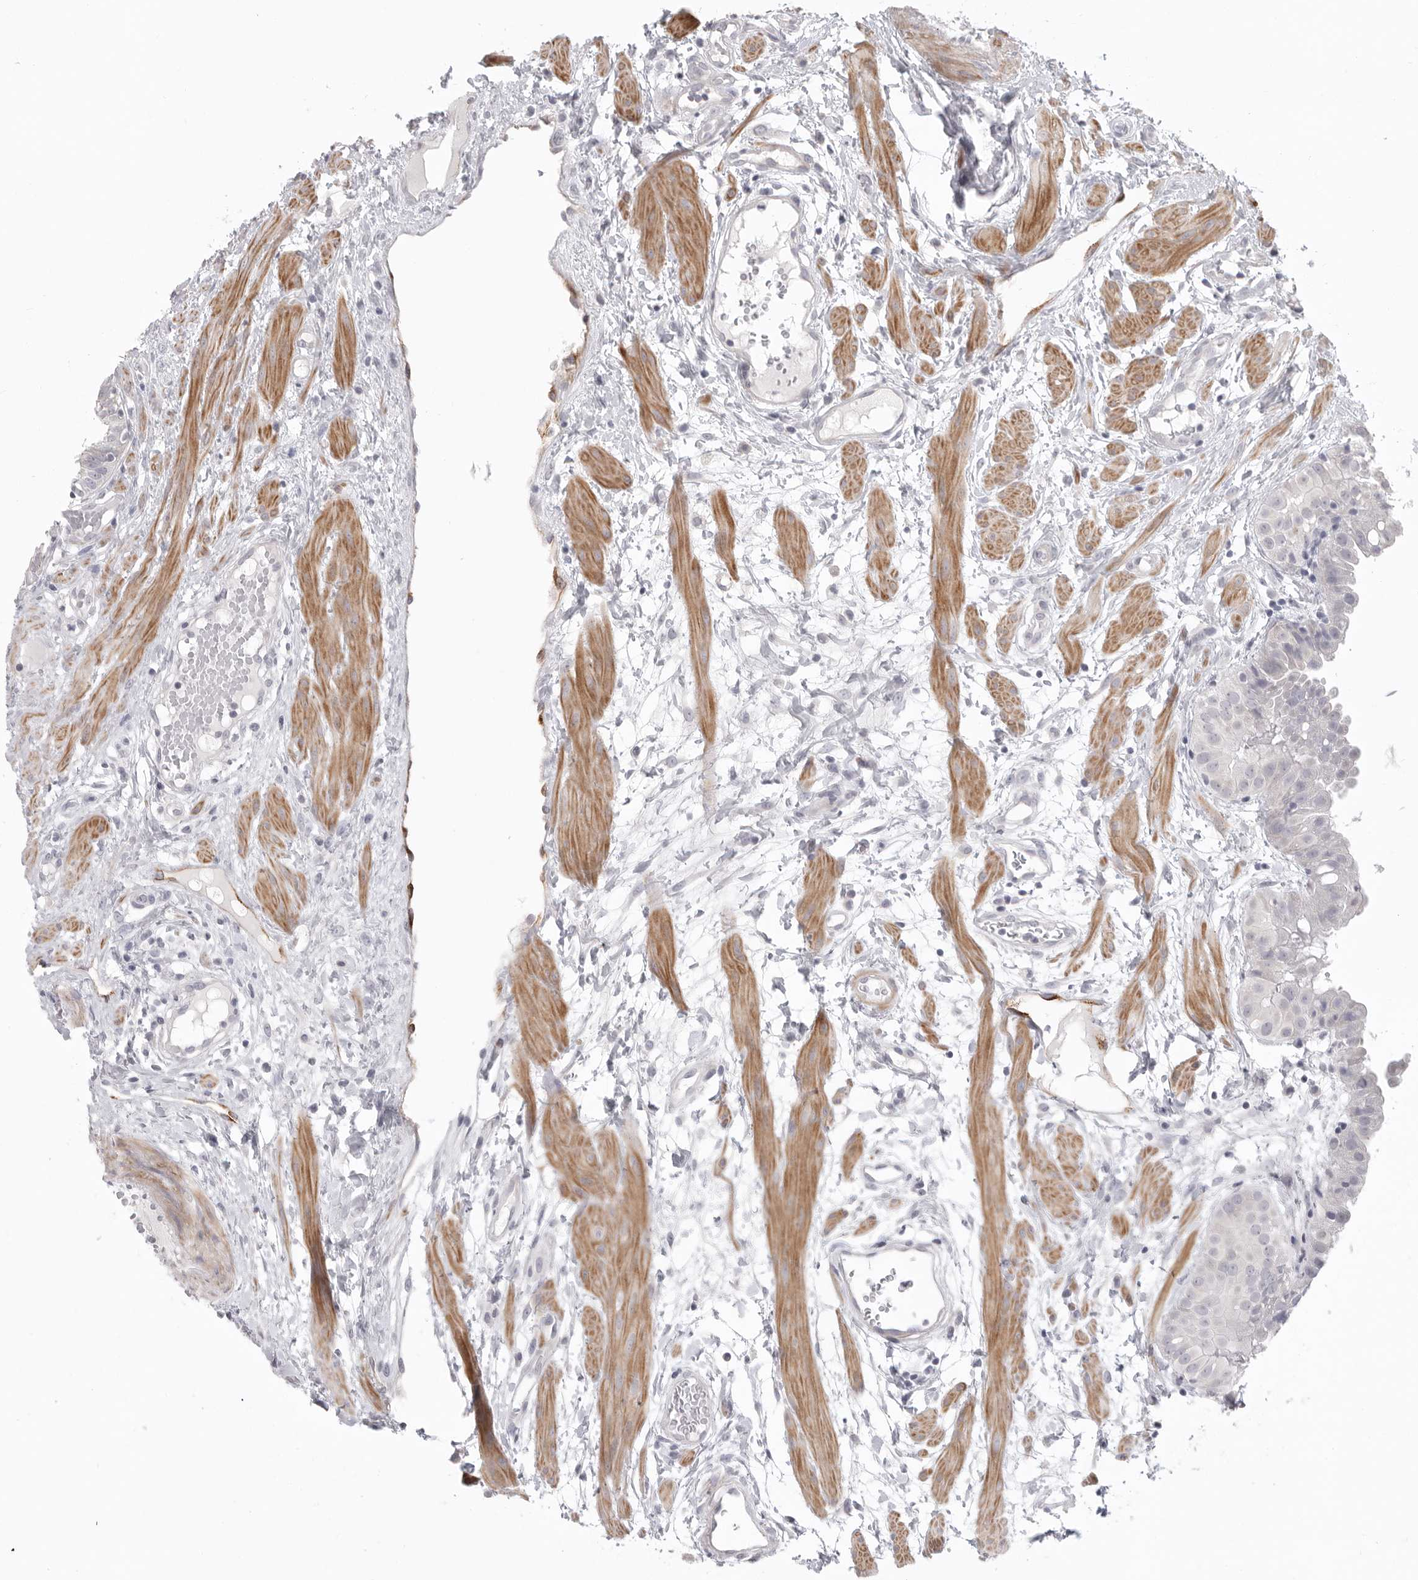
{"staining": {"intensity": "negative", "quantity": "none", "location": "none"}, "tissue": "fallopian tube", "cell_type": "Glandular cells", "image_type": "normal", "snomed": [{"axis": "morphology", "description": "Normal tissue, NOS"}, {"axis": "topography", "description": "Fallopian tube"}, {"axis": "topography", "description": "Placenta"}], "caption": "There is no significant expression in glandular cells of fallopian tube. (DAB immunohistochemistry visualized using brightfield microscopy, high magnification).", "gene": "STAB2", "patient": {"sex": "female", "age": 32}}